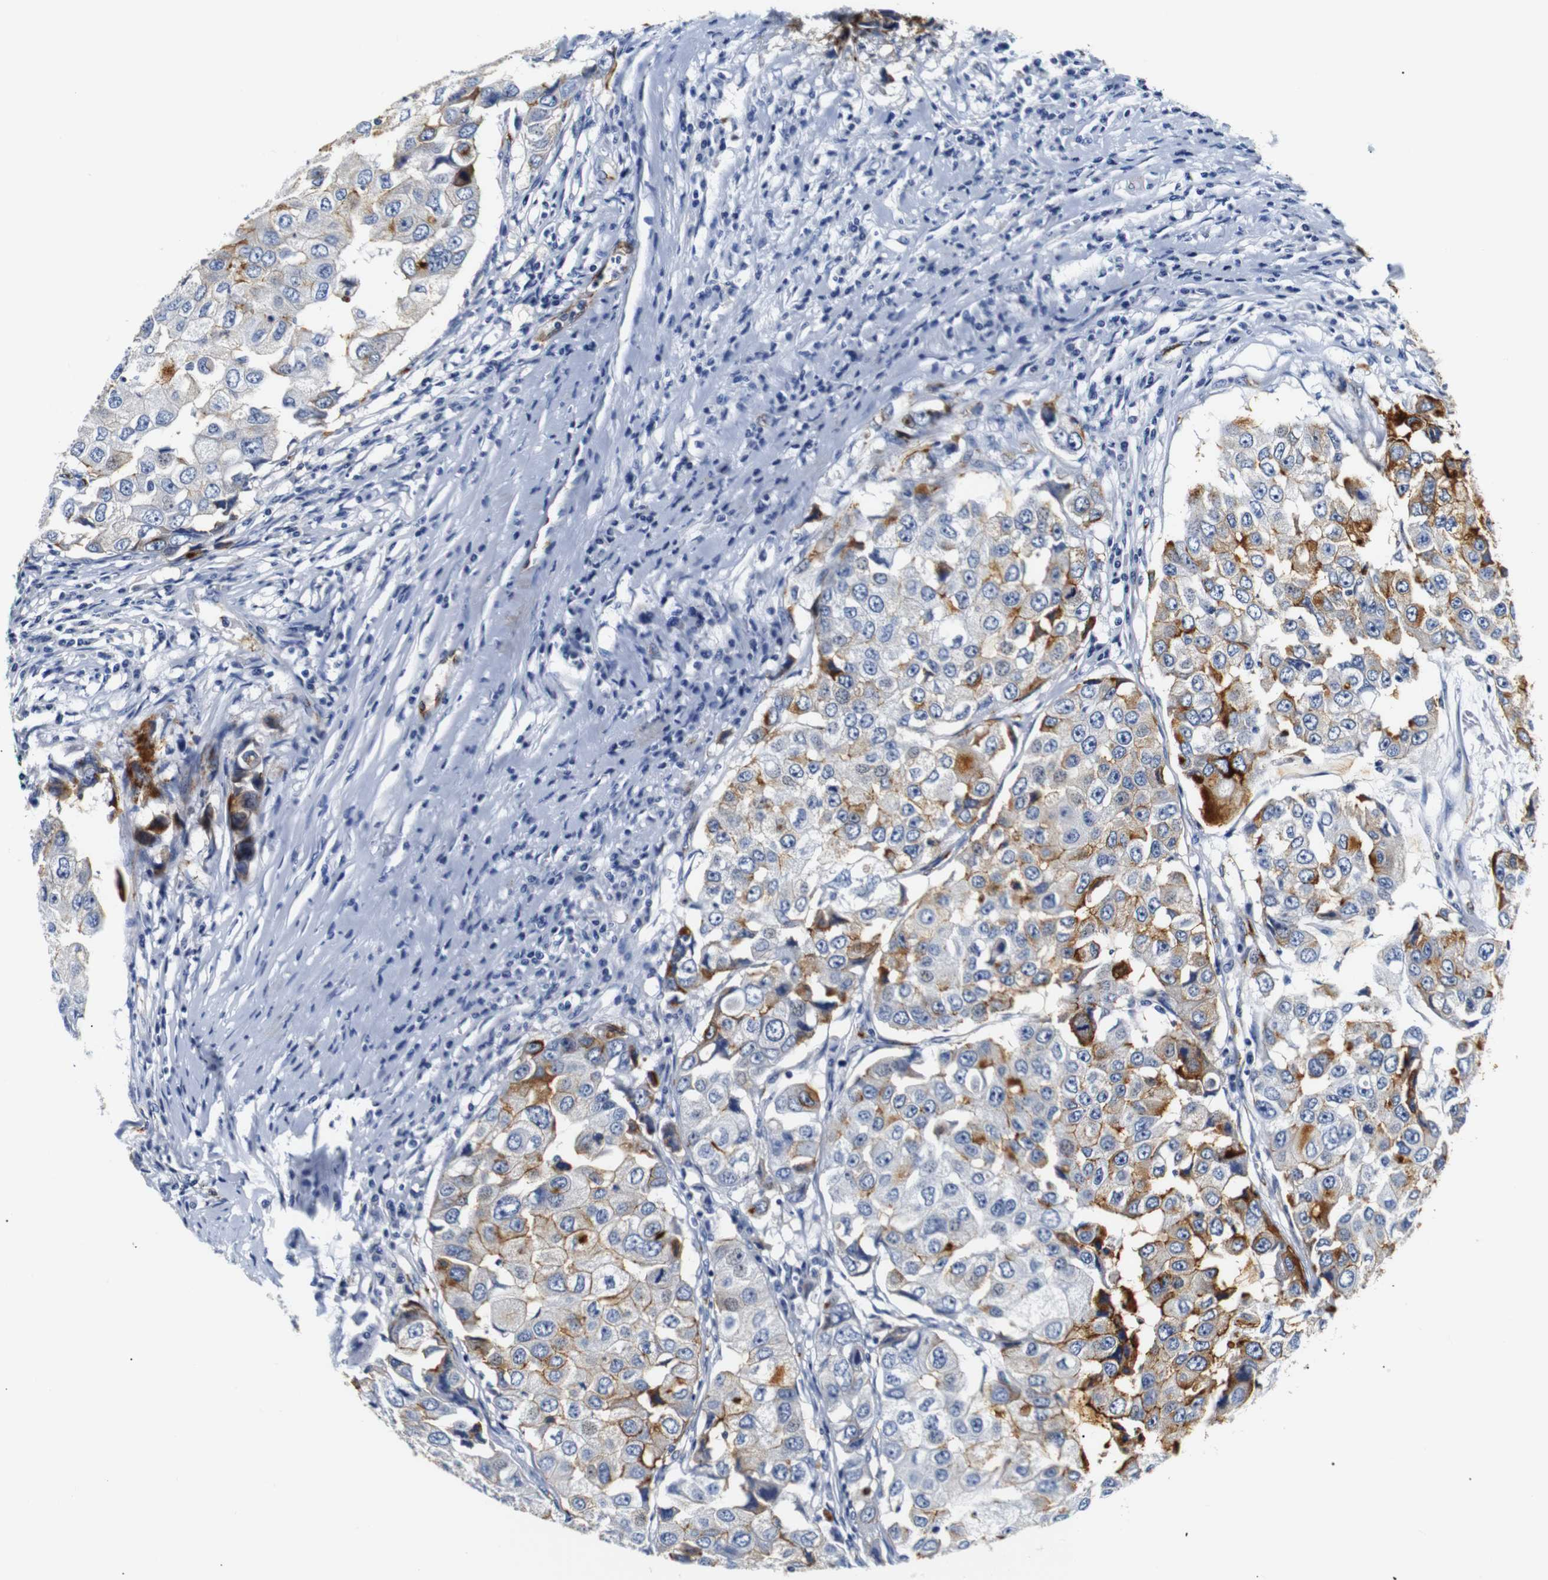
{"staining": {"intensity": "moderate", "quantity": "<25%", "location": "cytoplasmic/membranous"}, "tissue": "breast cancer", "cell_type": "Tumor cells", "image_type": "cancer", "snomed": [{"axis": "morphology", "description": "Duct carcinoma"}, {"axis": "topography", "description": "Breast"}], "caption": "Immunohistochemistry (IHC) staining of breast cancer (infiltrating ductal carcinoma), which displays low levels of moderate cytoplasmic/membranous positivity in about <25% of tumor cells indicating moderate cytoplasmic/membranous protein staining. The staining was performed using DAB (3,3'-diaminobenzidine) (brown) for protein detection and nuclei were counterstained in hematoxylin (blue).", "gene": "MUC4", "patient": {"sex": "female", "age": 27}}